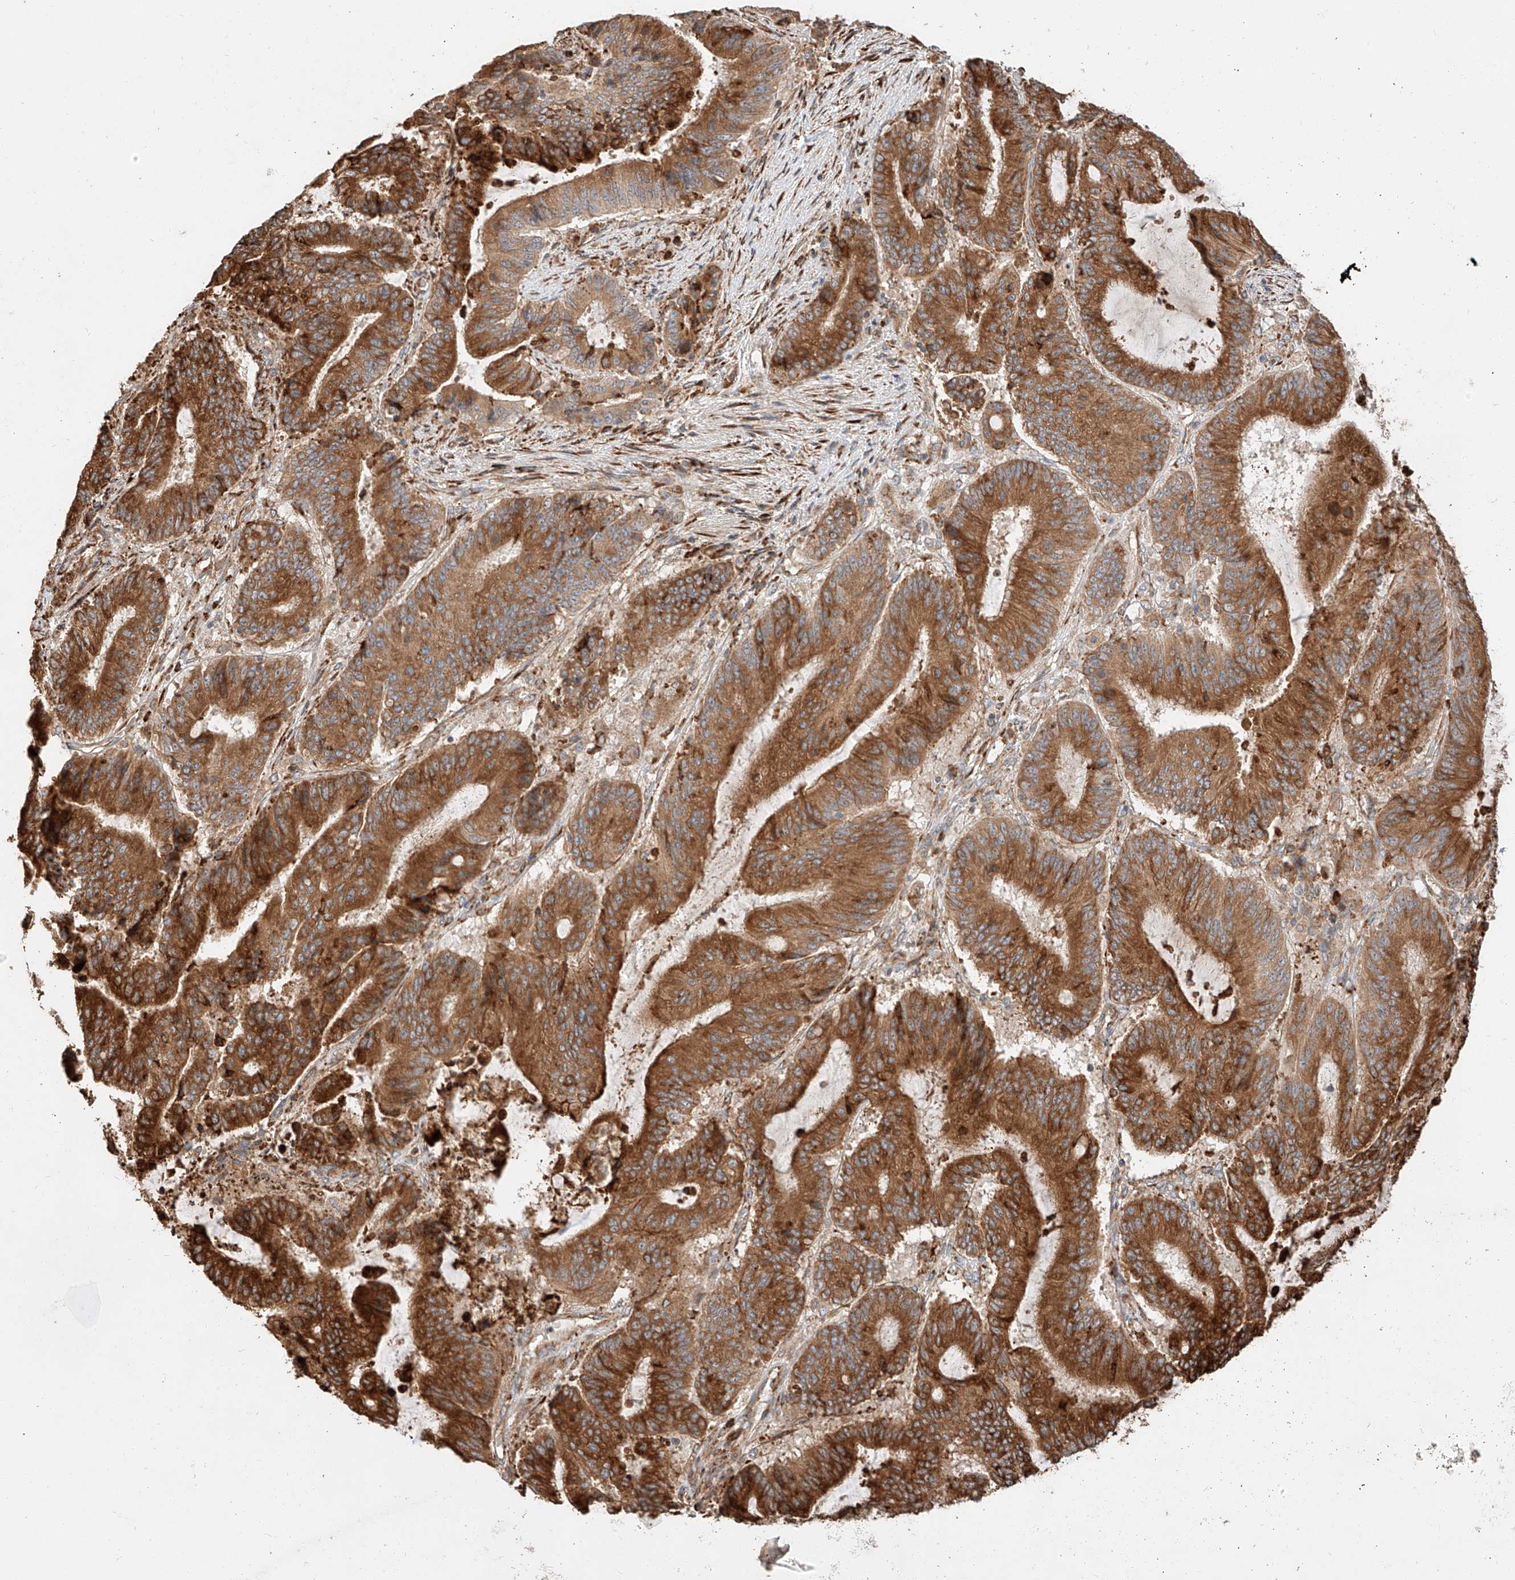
{"staining": {"intensity": "strong", "quantity": ">75%", "location": "cytoplasmic/membranous"}, "tissue": "liver cancer", "cell_type": "Tumor cells", "image_type": "cancer", "snomed": [{"axis": "morphology", "description": "Normal tissue, NOS"}, {"axis": "morphology", "description": "Cholangiocarcinoma"}, {"axis": "topography", "description": "Liver"}, {"axis": "topography", "description": "Peripheral nerve tissue"}], "caption": "Immunohistochemistry (IHC) of human liver cancer (cholangiocarcinoma) shows high levels of strong cytoplasmic/membranous positivity in about >75% of tumor cells. (DAB = brown stain, brightfield microscopy at high magnification).", "gene": "ZNF84", "patient": {"sex": "female", "age": 73}}